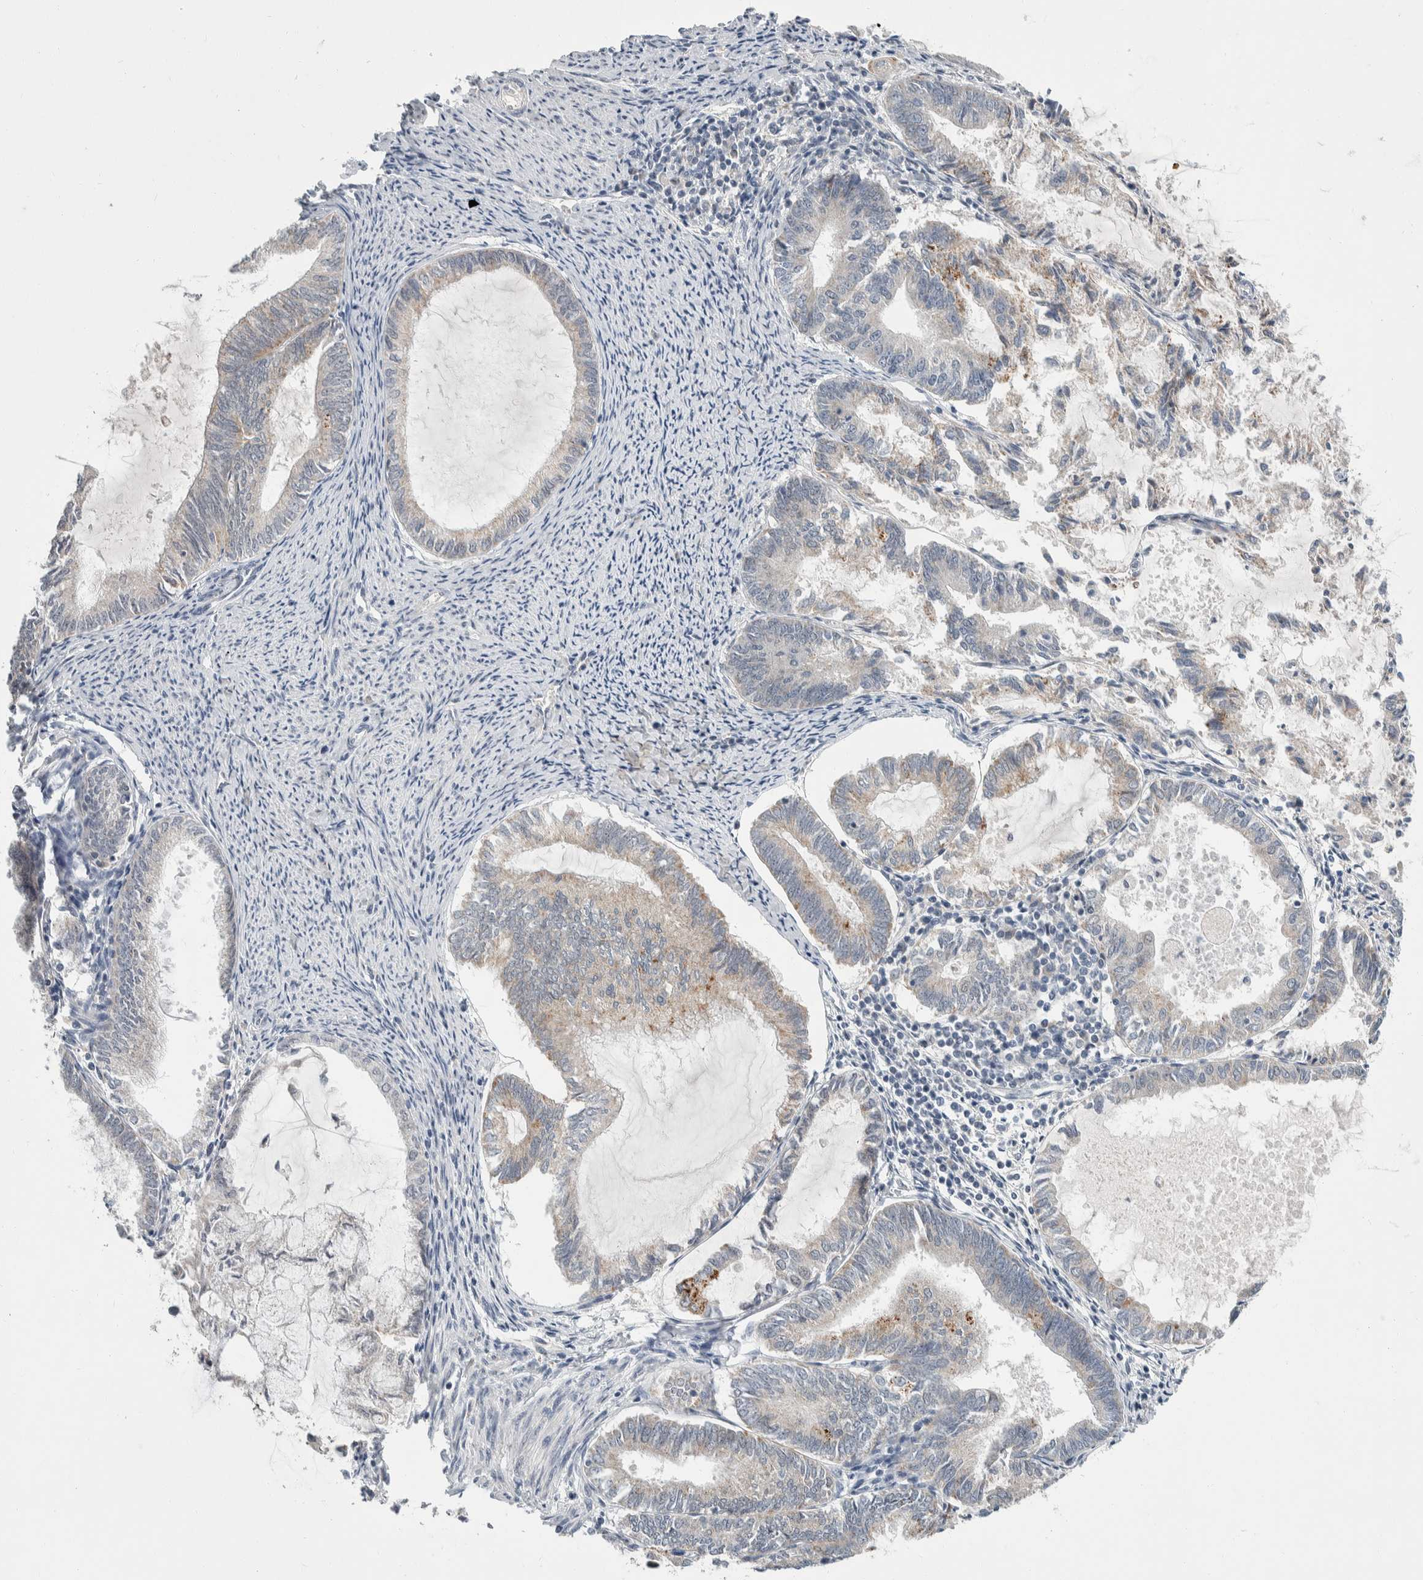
{"staining": {"intensity": "weak", "quantity": "<25%", "location": "cytoplasmic/membranous"}, "tissue": "endometrial cancer", "cell_type": "Tumor cells", "image_type": "cancer", "snomed": [{"axis": "morphology", "description": "Adenocarcinoma, NOS"}, {"axis": "topography", "description": "Endometrium"}], "caption": "The histopathology image reveals no staining of tumor cells in adenocarcinoma (endometrial).", "gene": "SHPK", "patient": {"sex": "female", "age": 86}}